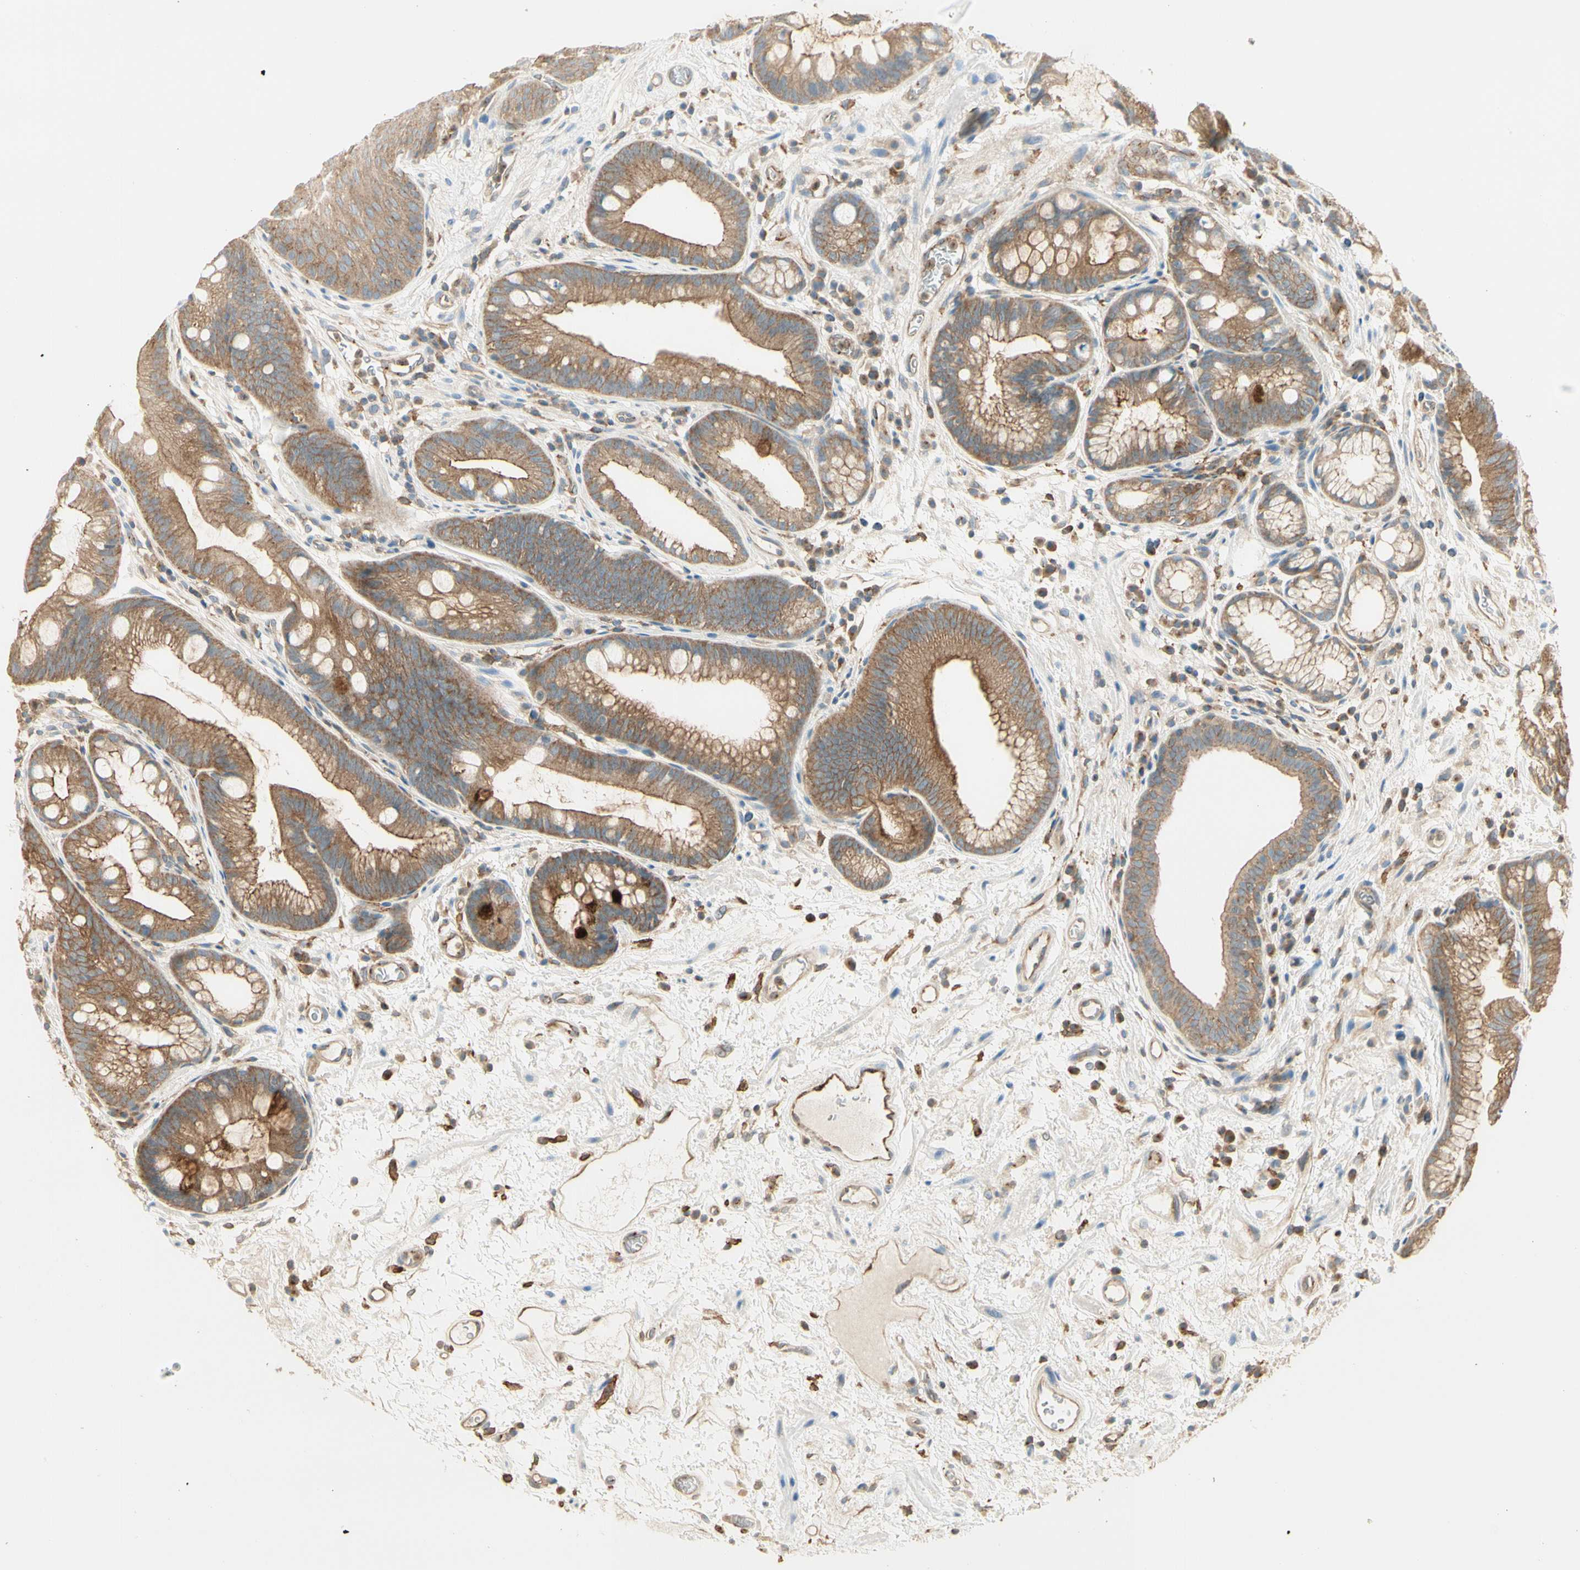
{"staining": {"intensity": "moderate", "quantity": ">75%", "location": "cytoplasmic/membranous"}, "tissue": "stomach", "cell_type": "Glandular cells", "image_type": "normal", "snomed": [{"axis": "morphology", "description": "Normal tissue, NOS"}, {"axis": "topography", "description": "Stomach, upper"}], "caption": "This histopathology image exhibits immunohistochemistry staining of unremarkable human stomach, with medium moderate cytoplasmic/membranous positivity in about >75% of glandular cells.", "gene": "AGFG1", "patient": {"sex": "male", "age": 72}}